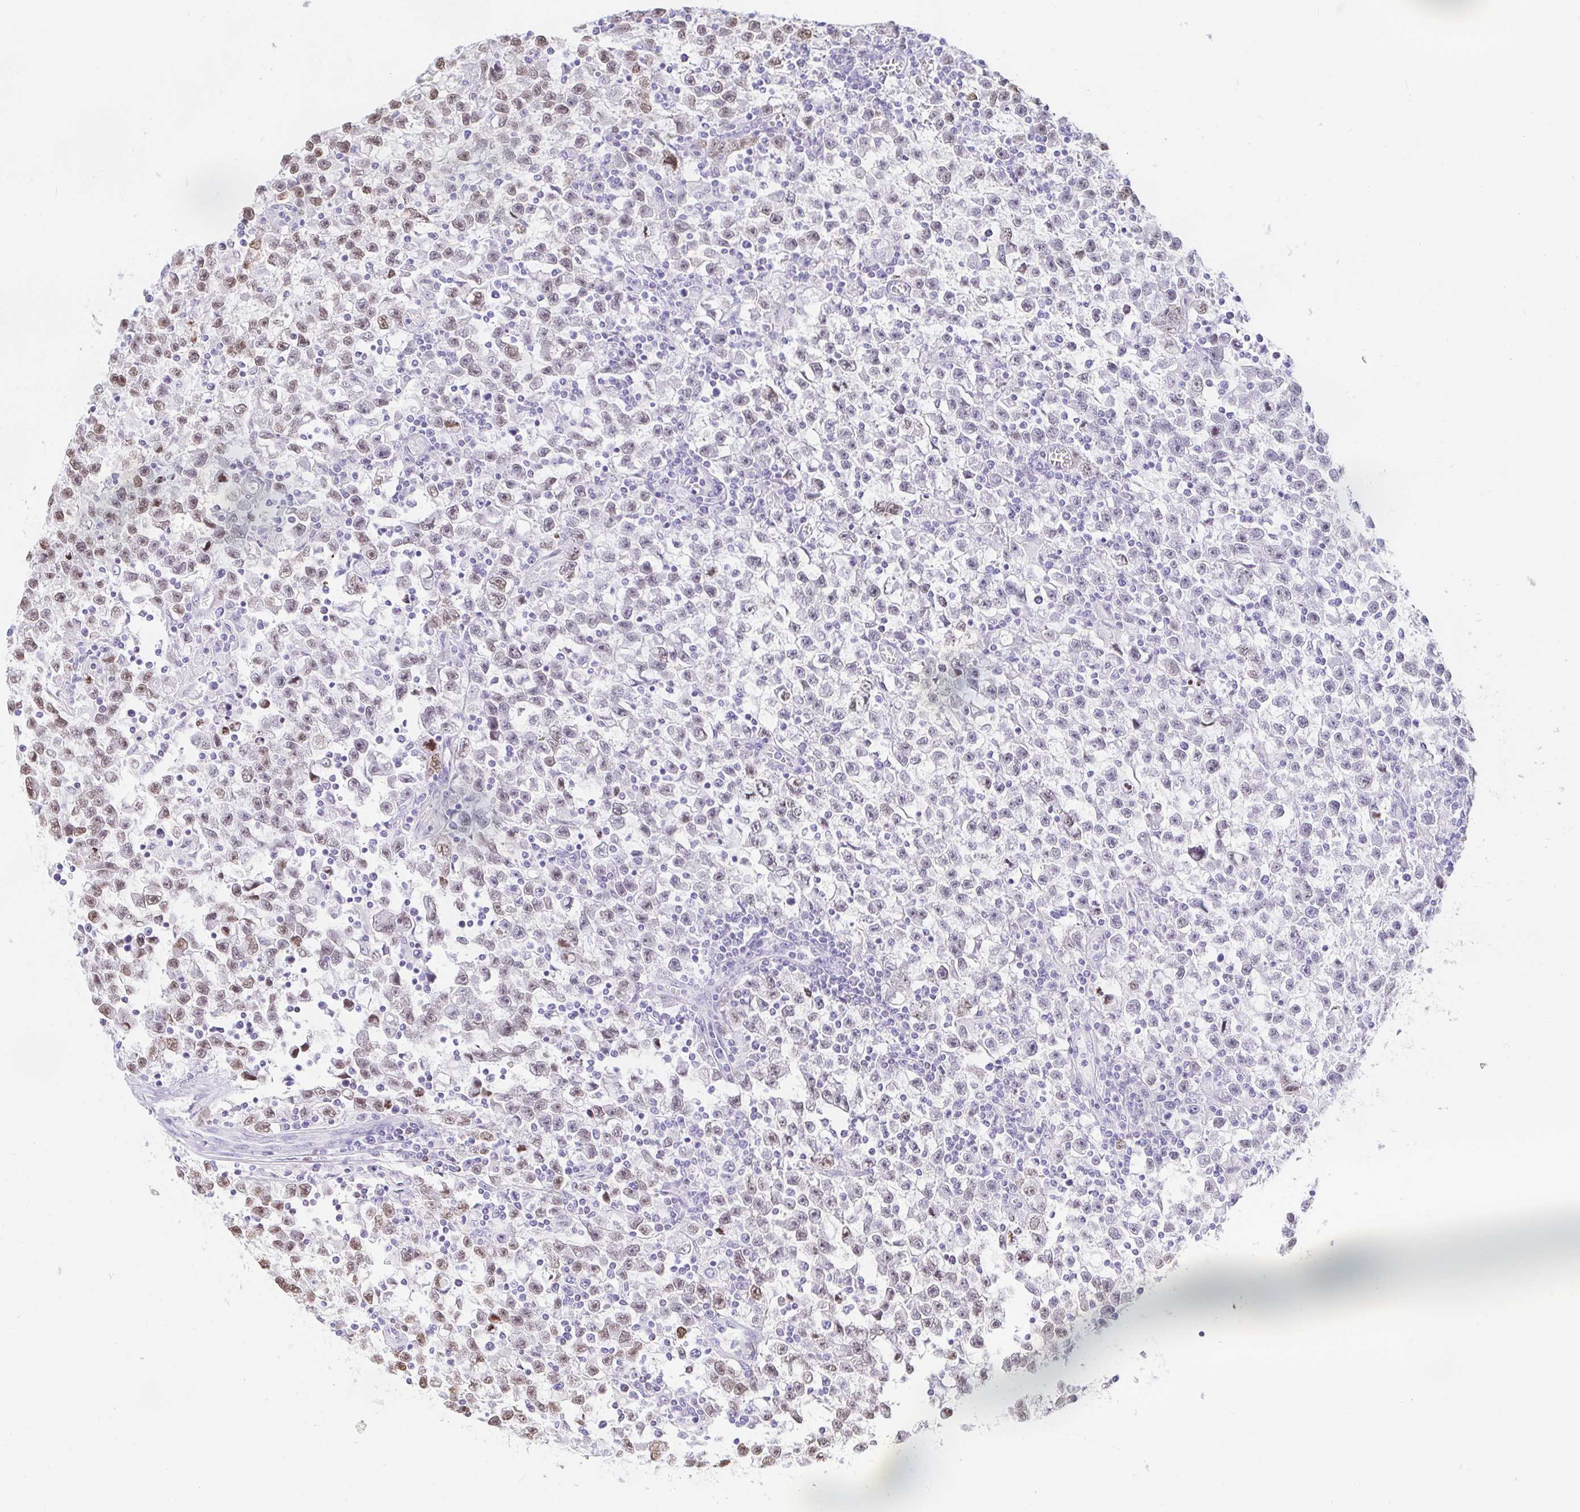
{"staining": {"intensity": "weak", "quantity": "25%-75%", "location": "nuclear"}, "tissue": "testis cancer", "cell_type": "Tumor cells", "image_type": "cancer", "snomed": [{"axis": "morphology", "description": "Seminoma, NOS"}, {"axis": "topography", "description": "Testis"}], "caption": "A low amount of weak nuclear positivity is present in approximately 25%-75% of tumor cells in testis seminoma tissue.", "gene": "CAPSL", "patient": {"sex": "male", "age": 31}}